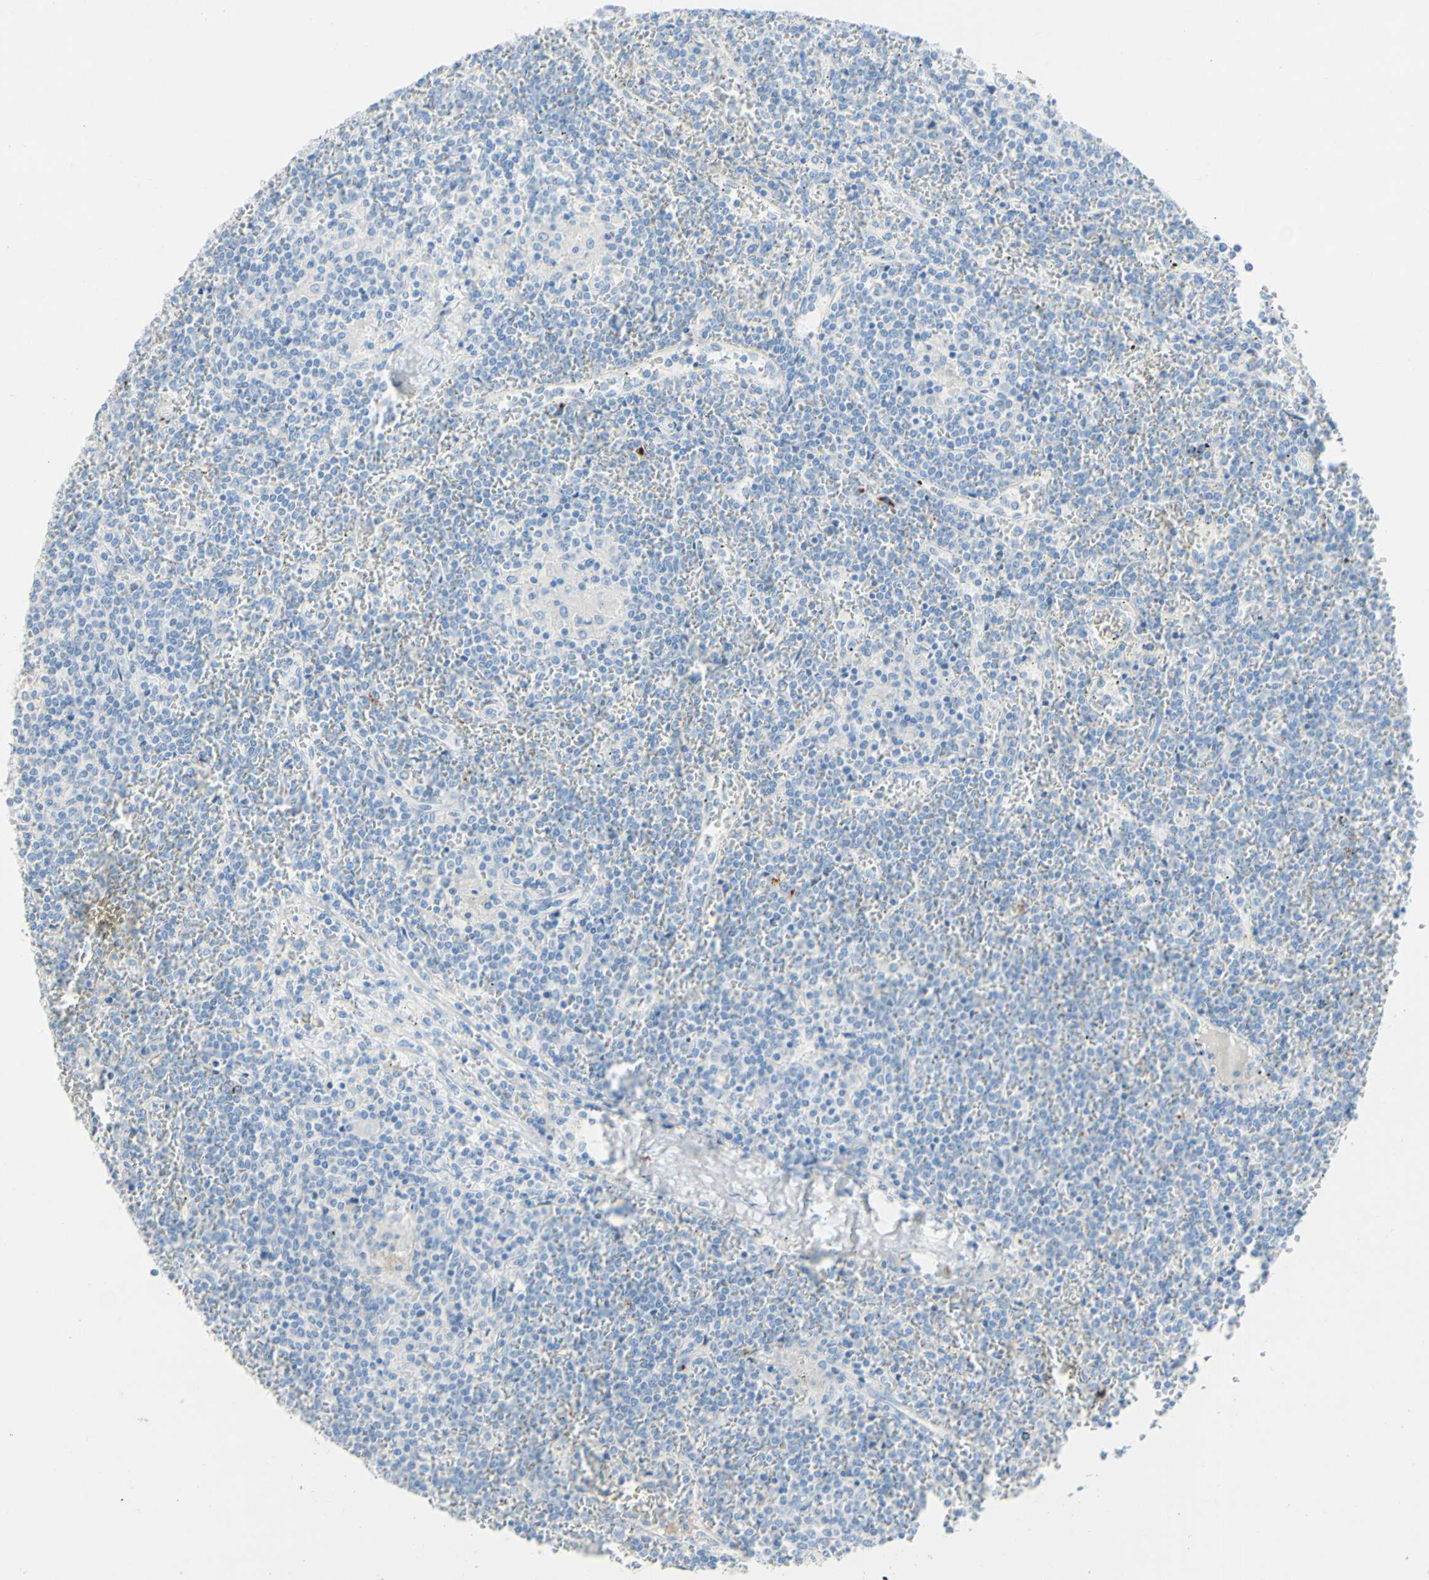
{"staining": {"intensity": "negative", "quantity": "none", "location": "none"}, "tissue": "lymphoma", "cell_type": "Tumor cells", "image_type": "cancer", "snomed": [{"axis": "morphology", "description": "Malignant lymphoma, non-Hodgkin's type, Low grade"}, {"axis": "topography", "description": "Spleen"}], "caption": "This is an immunohistochemistry (IHC) micrograph of low-grade malignant lymphoma, non-Hodgkin's type. There is no expression in tumor cells.", "gene": "DSC2", "patient": {"sex": "female", "age": 19}}